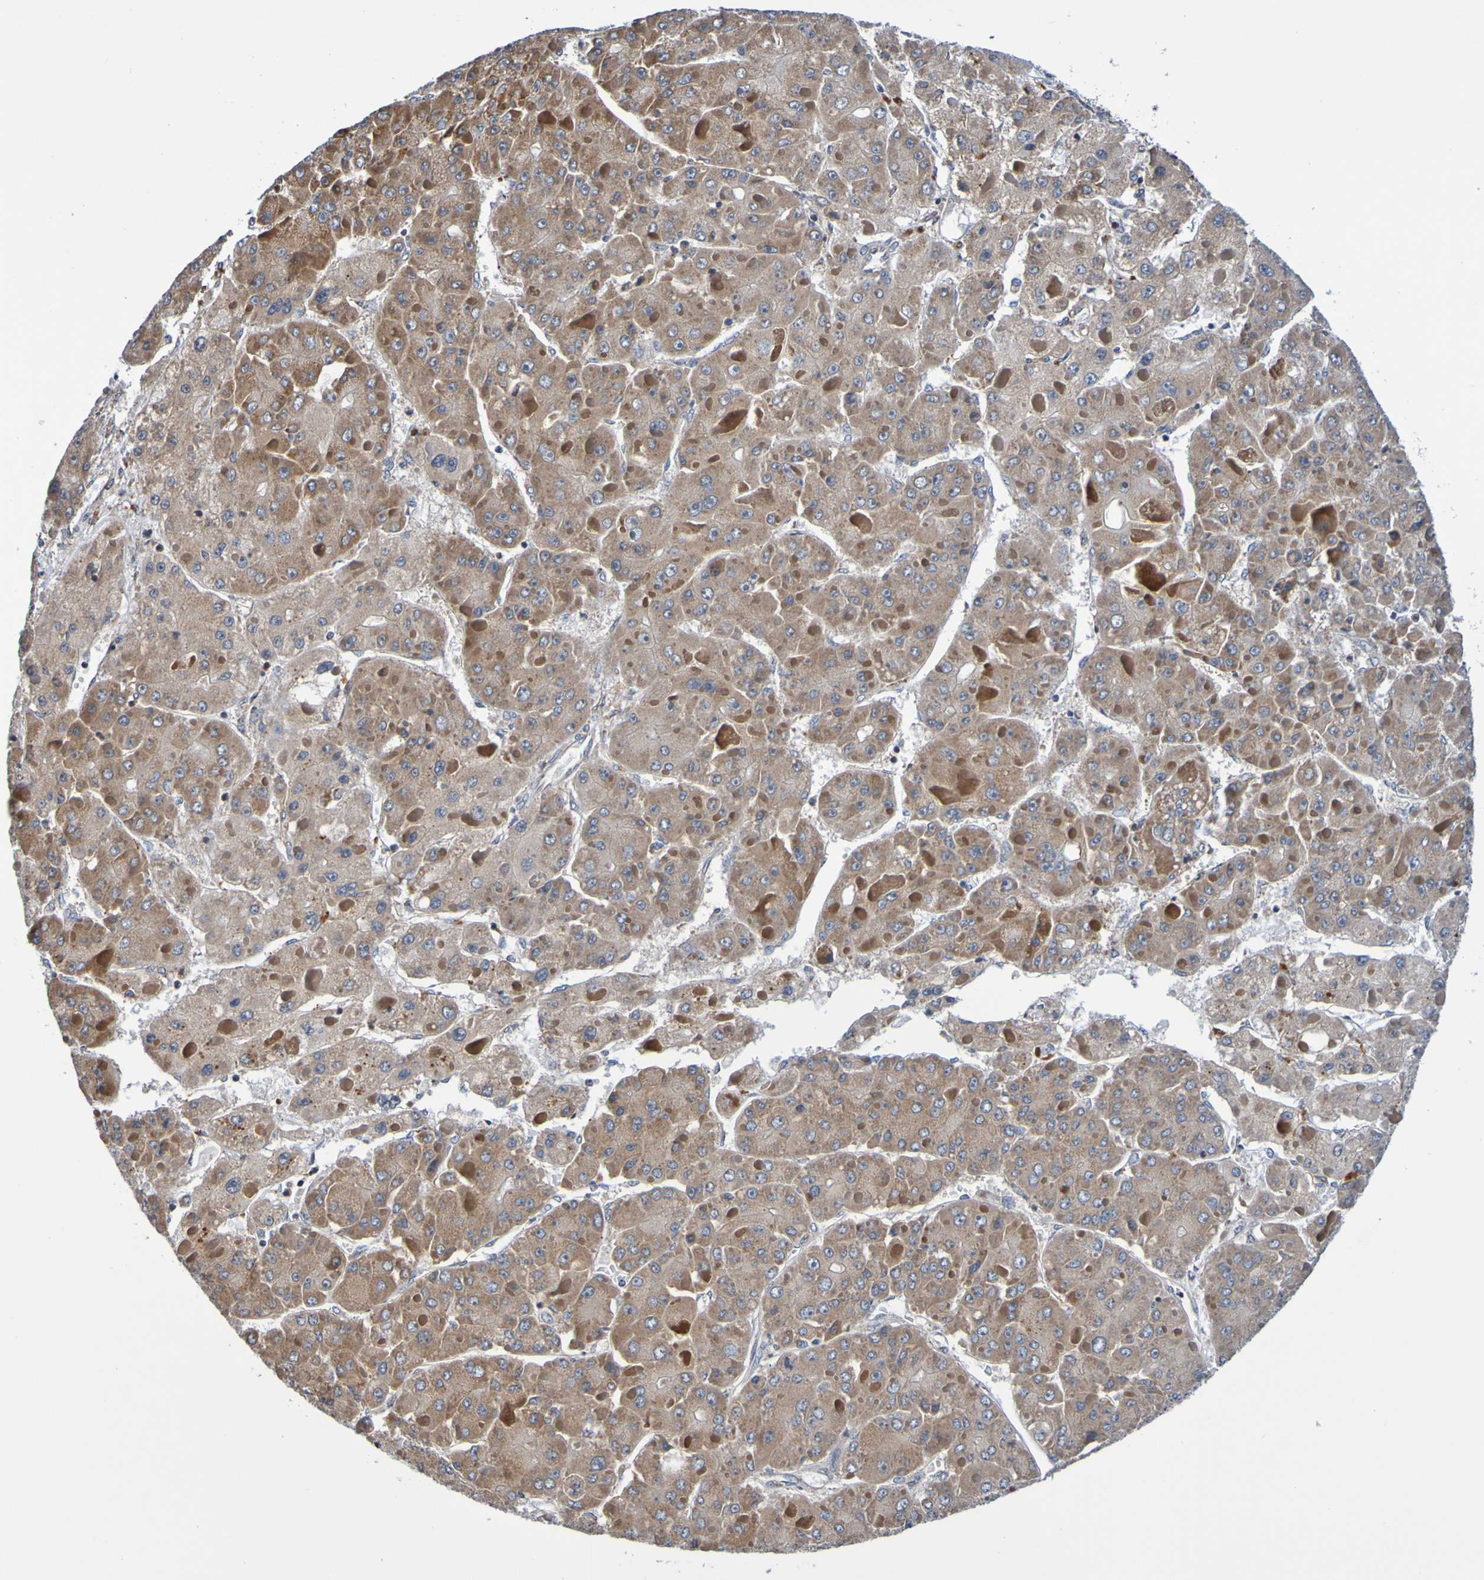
{"staining": {"intensity": "moderate", "quantity": ">75%", "location": "cytoplasmic/membranous"}, "tissue": "liver cancer", "cell_type": "Tumor cells", "image_type": "cancer", "snomed": [{"axis": "morphology", "description": "Carcinoma, Hepatocellular, NOS"}, {"axis": "topography", "description": "Liver"}], "caption": "A brown stain shows moderate cytoplasmic/membranous expression of a protein in human liver cancer tumor cells.", "gene": "AXIN1", "patient": {"sex": "female", "age": 73}}